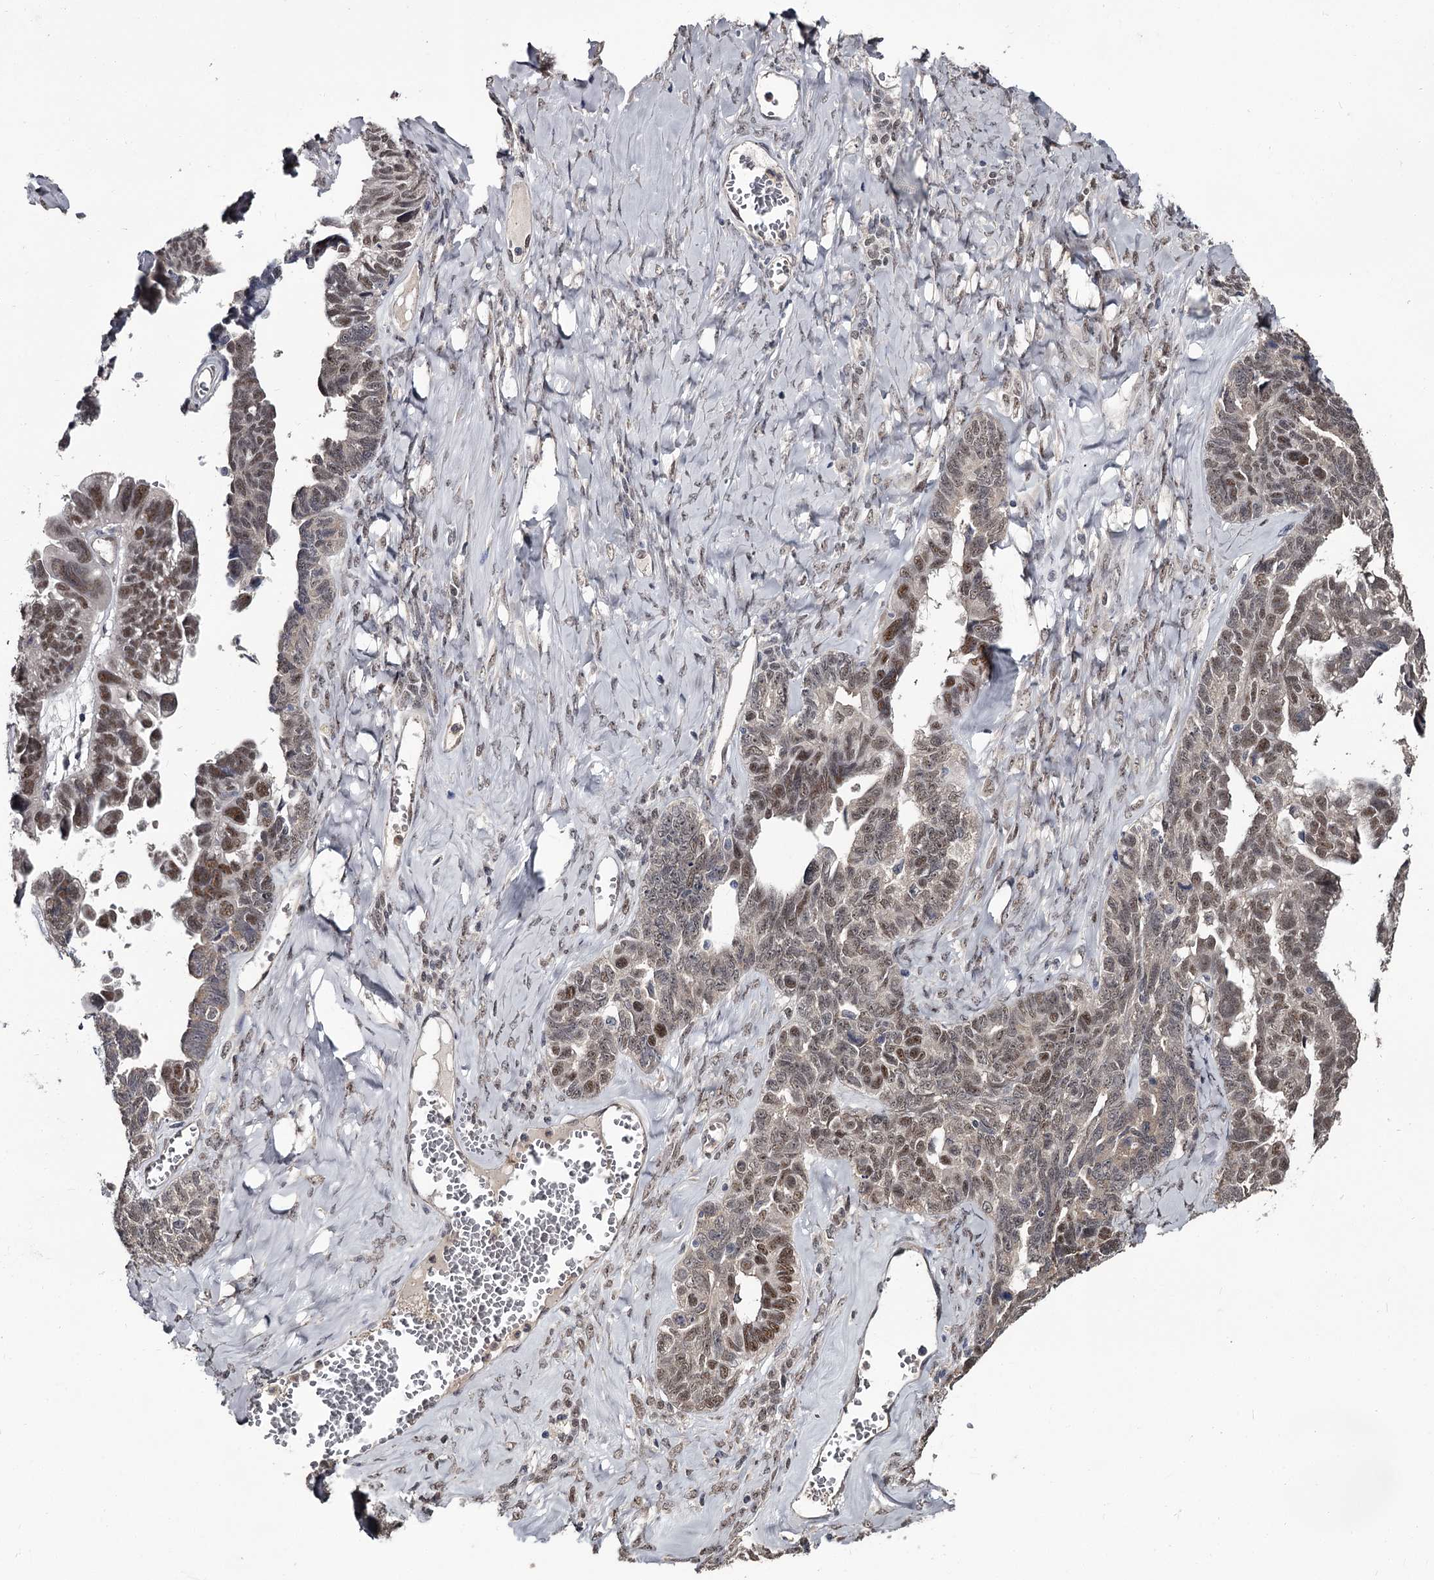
{"staining": {"intensity": "moderate", "quantity": ">75%", "location": "nuclear"}, "tissue": "ovarian cancer", "cell_type": "Tumor cells", "image_type": "cancer", "snomed": [{"axis": "morphology", "description": "Cystadenocarcinoma, serous, NOS"}, {"axis": "topography", "description": "Ovary"}], "caption": "Moderate nuclear protein positivity is present in approximately >75% of tumor cells in ovarian cancer (serous cystadenocarcinoma). Immunohistochemistry stains the protein of interest in brown and the nuclei are stained blue.", "gene": "PRPF40B", "patient": {"sex": "female", "age": 79}}